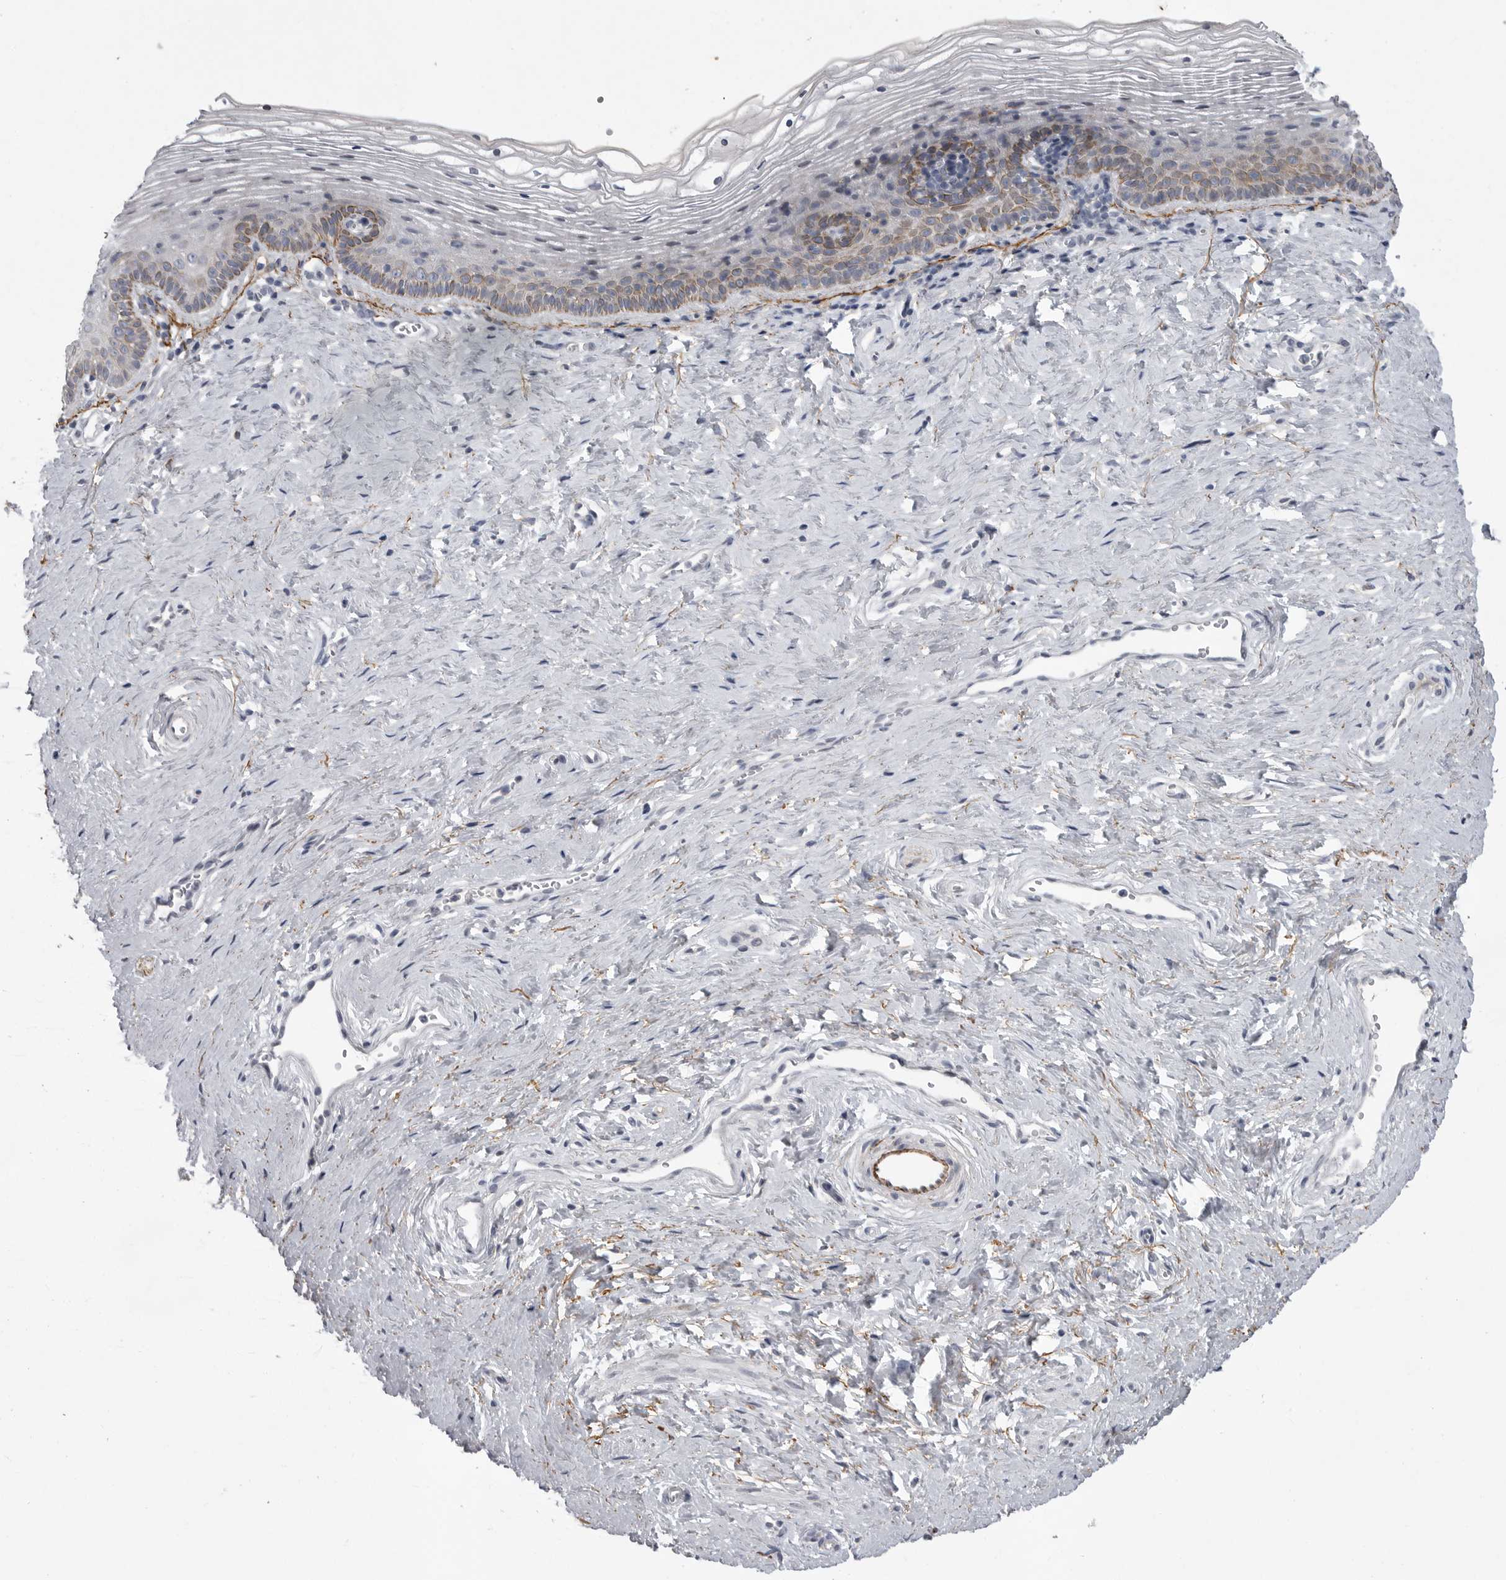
{"staining": {"intensity": "moderate", "quantity": "<25%", "location": "cytoplasmic/membranous"}, "tissue": "vagina", "cell_type": "Squamous epithelial cells", "image_type": "normal", "snomed": [{"axis": "morphology", "description": "Normal tissue, NOS"}, {"axis": "topography", "description": "Vagina"}], "caption": "Squamous epithelial cells demonstrate moderate cytoplasmic/membranous staining in about <25% of cells in unremarkable vagina.", "gene": "CRP", "patient": {"sex": "female", "age": 32}}